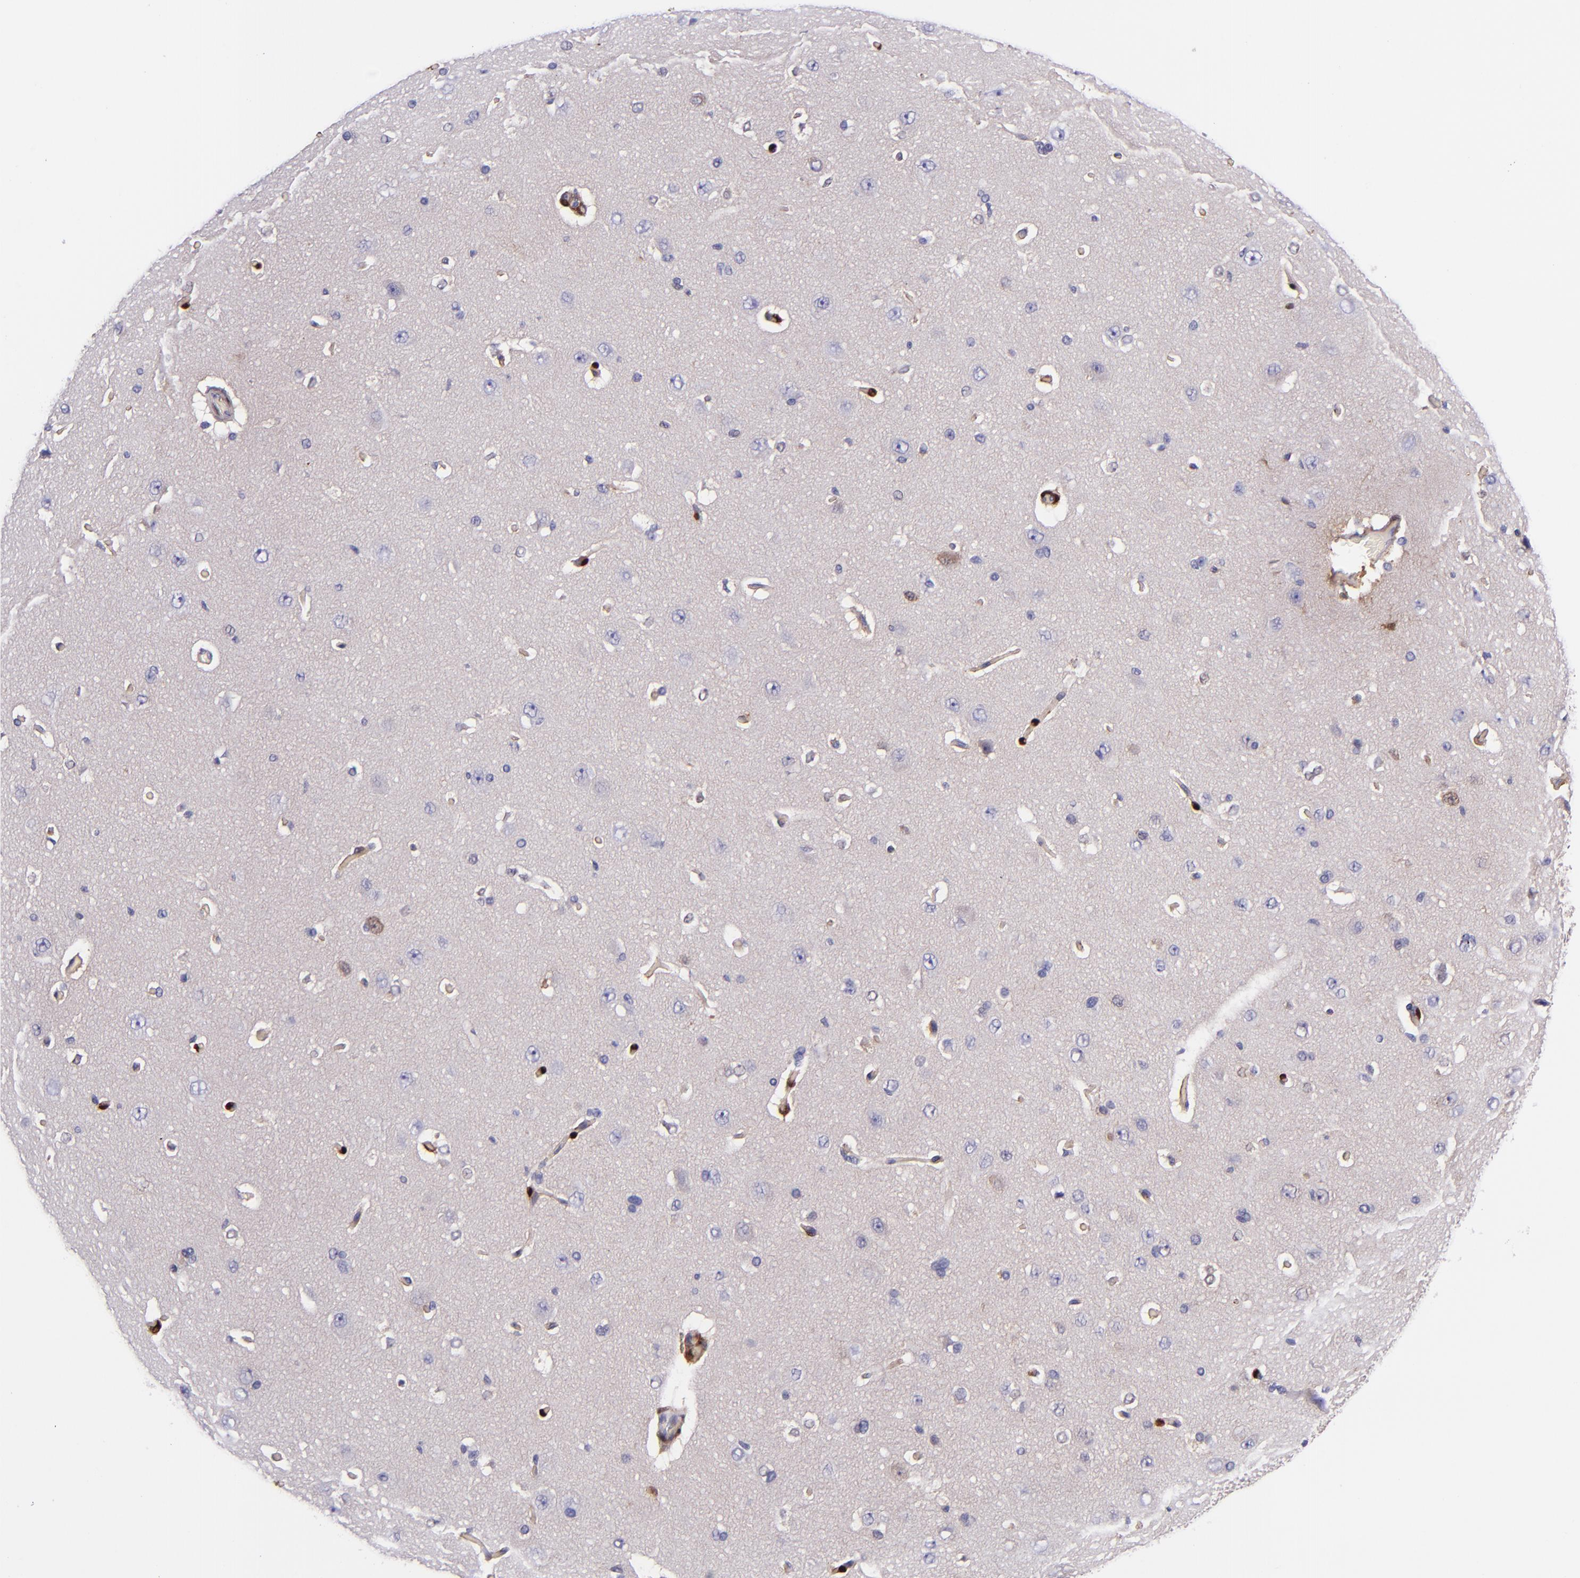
{"staining": {"intensity": "moderate", "quantity": ">75%", "location": "cytoplasmic/membranous"}, "tissue": "cerebral cortex", "cell_type": "Endothelial cells", "image_type": "normal", "snomed": [{"axis": "morphology", "description": "Normal tissue, NOS"}, {"axis": "topography", "description": "Cerebral cortex"}], "caption": "Immunohistochemical staining of benign human cerebral cortex shows >75% levels of moderate cytoplasmic/membranous protein expression in approximately >75% of endothelial cells. The staining was performed using DAB (3,3'-diaminobenzidine) to visualize the protein expression in brown, while the nuclei were stained in blue with hematoxylin (Magnification: 20x).", "gene": "LGALS1", "patient": {"sex": "female", "age": 45}}